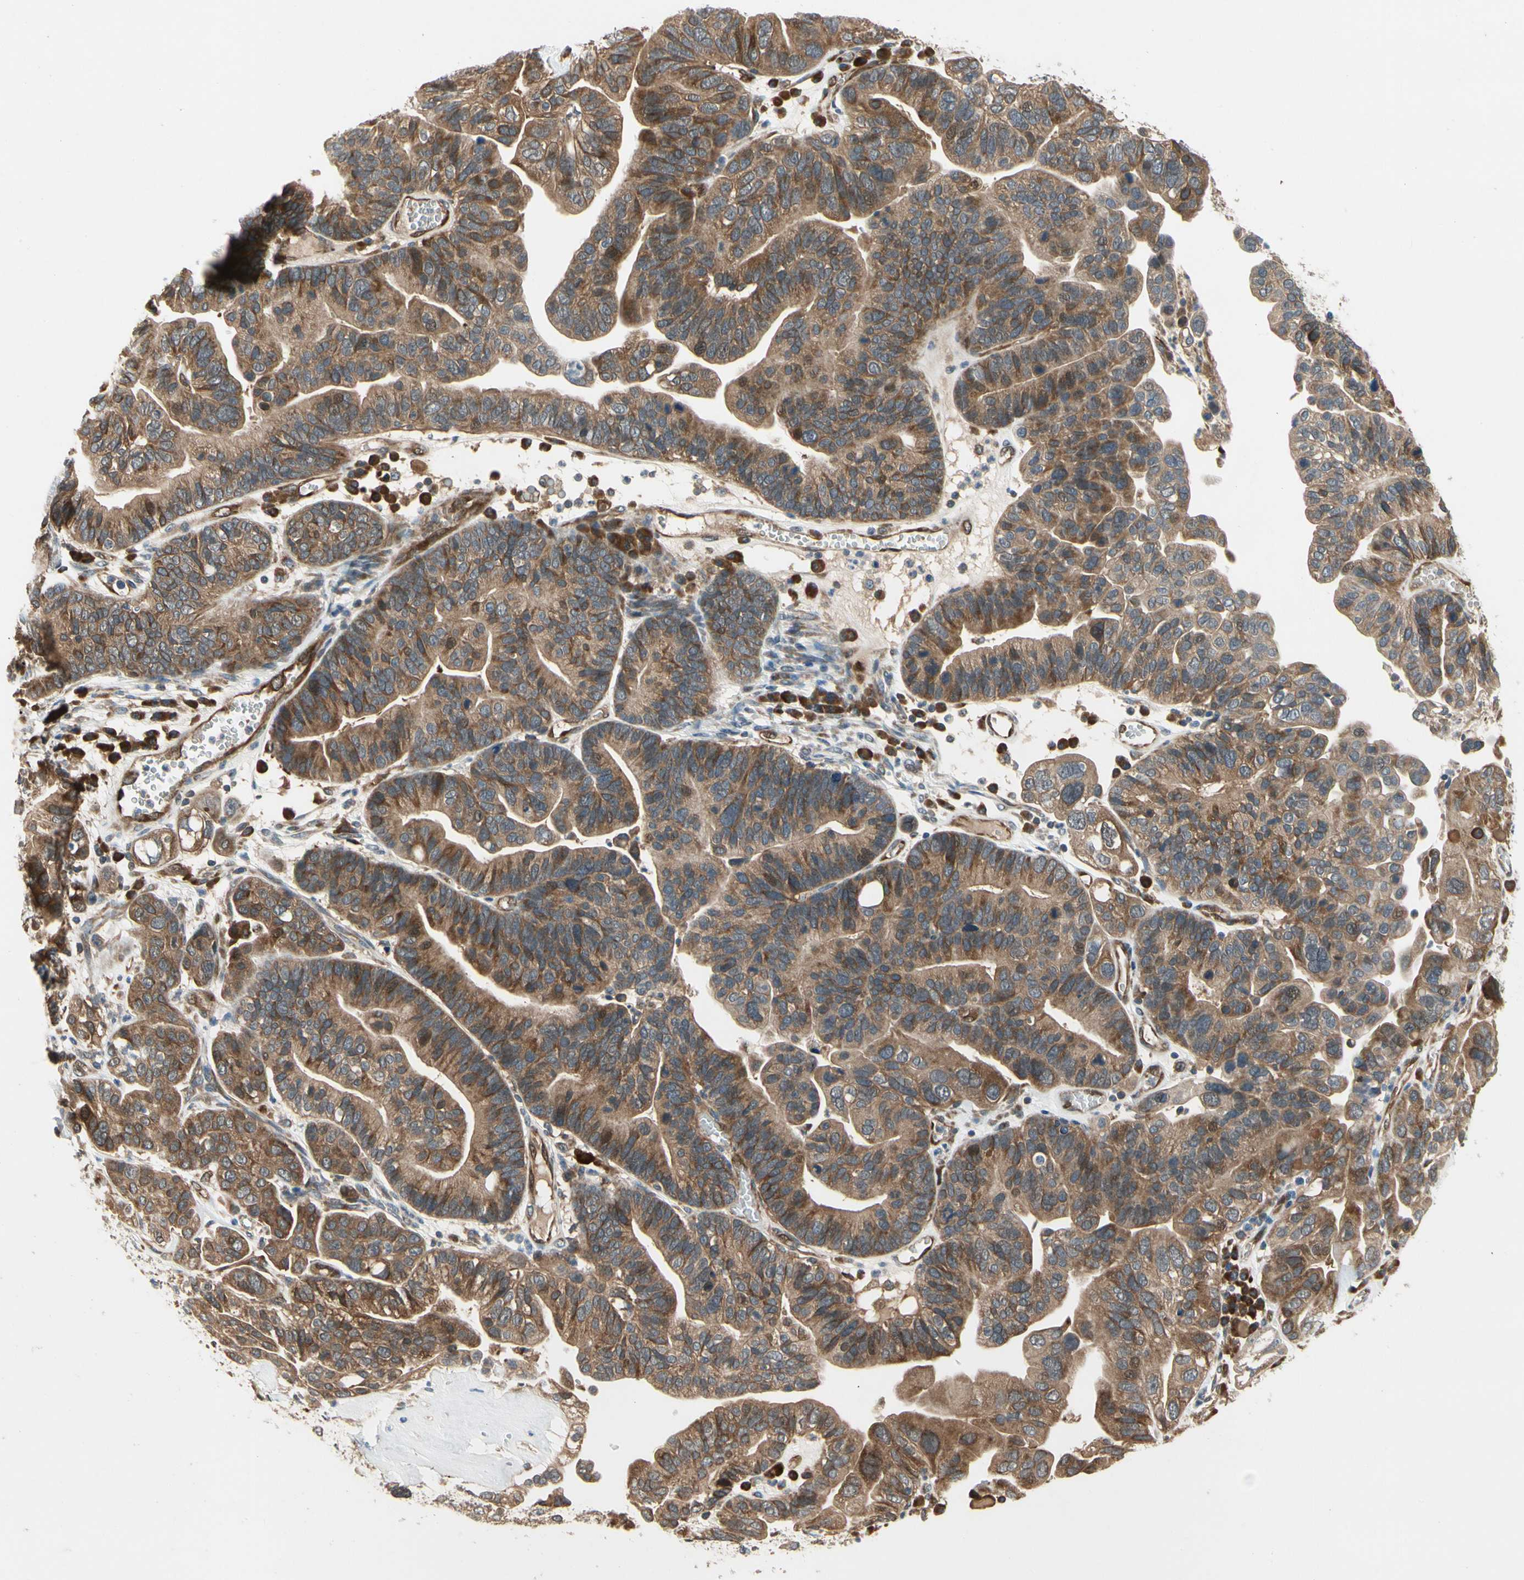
{"staining": {"intensity": "moderate", "quantity": ">75%", "location": "cytoplasmic/membranous"}, "tissue": "ovarian cancer", "cell_type": "Tumor cells", "image_type": "cancer", "snomed": [{"axis": "morphology", "description": "Cystadenocarcinoma, serous, NOS"}, {"axis": "topography", "description": "Ovary"}], "caption": "Immunohistochemistry (DAB) staining of ovarian serous cystadenocarcinoma reveals moderate cytoplasmic/membranous protein expression in about >75% of tumor cells.", "gene": "TDRP", "patient": {"sex": "female", "age": 56}}